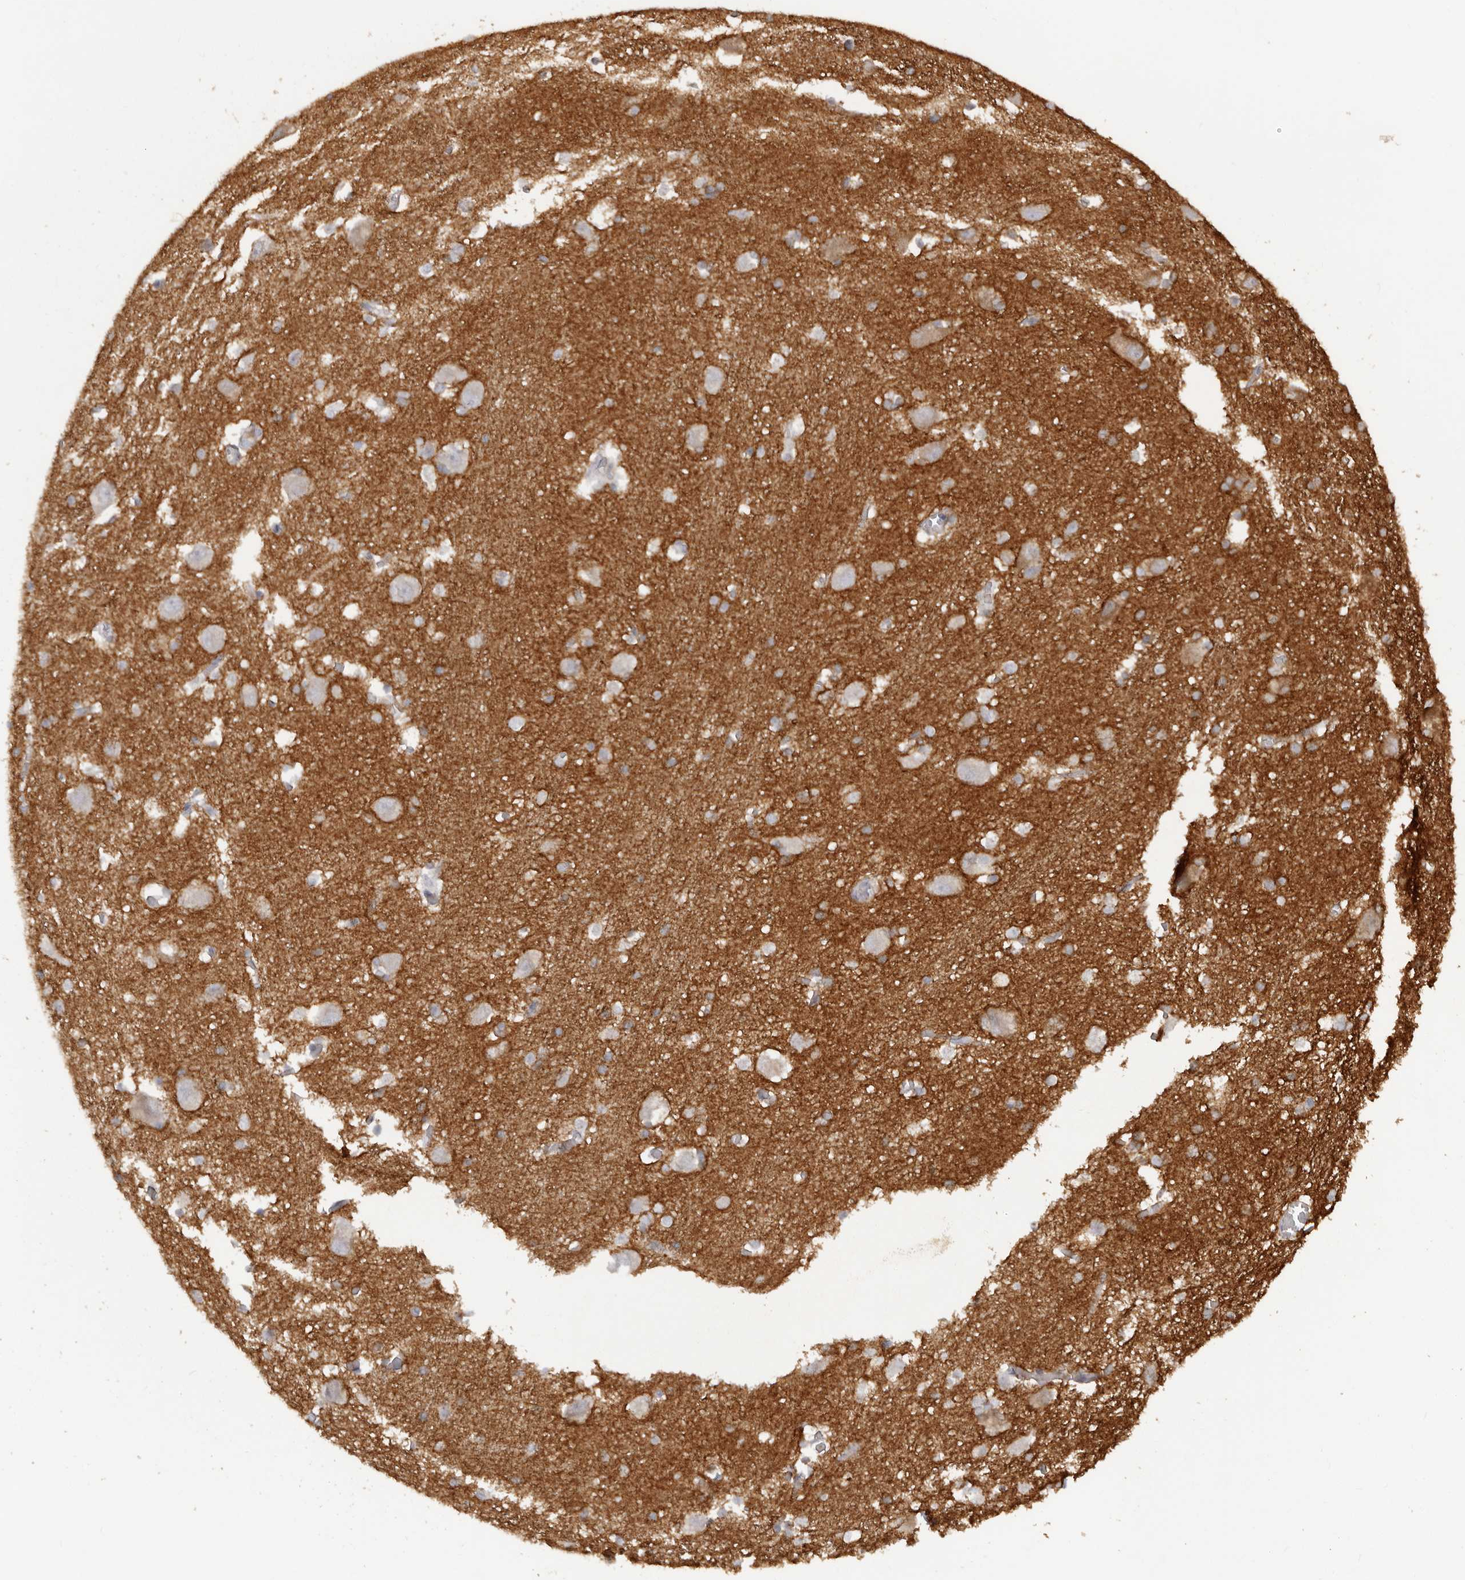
{"staining": {"intensity": "weak", "quantity": "<25%", "location": "cytoplasmic/membranous"}, "tissue": "caudate", "cell_type": "Glial cells", "image_type": "normal", "snomed": [{"axis": "morphology", "description": "Normal tissue, NOS"}, {"axis": "topography", "description": "Lateral ventricle wall"}], "caption": "Immunohistochemistry (IHC) micrograph of benign caudate: human caudate stained with DAB reveals no significant protein staining in glial cells. (Brightfield microscopy of DAB (3,3'-diaminobenzidine) immunohistochemistry (IHC) at high magnification).", "gene": "TNR", "patient": {"sex": "male", "age": 37}}